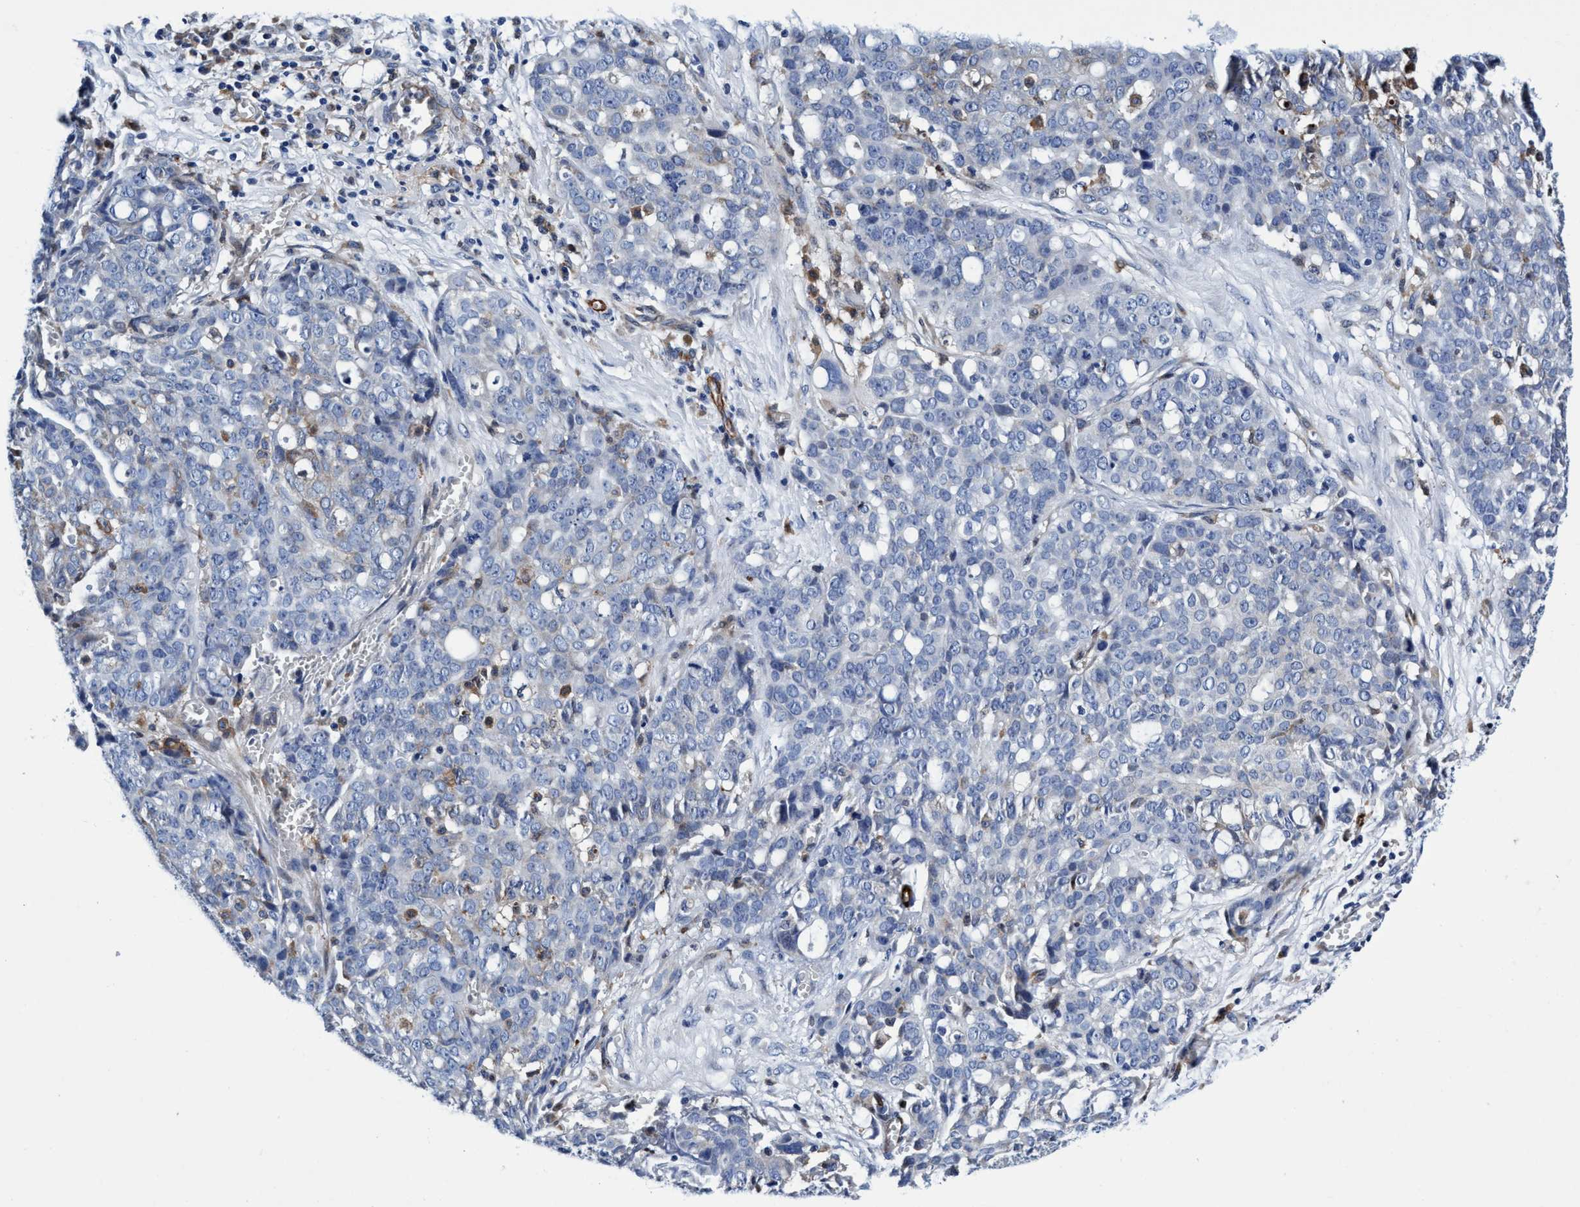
{"staining": {"intensity": "negative", "quantity": "none", "location": "none"}, "tissue": "ovarian cancer", "cell_type": "Tumor cells", "image_type": "cancer", "snomed": [{"axis": "morphology", "description": "Cystadenocarcinoma, serous, NOS"}, {"axis": "topography", "description": "Soft tissue"}, {"axis": "topography", "description": "Ovary"}], "caption": "The immunohistochemistry (IHC) micrograph has no significant positivity in tumor cells of ovarian cancer (serous cystadenocarcinoma) tissue. (DAB (3,3'-diaminobenzidine) immunohistochemistry, high magnification).", "gene": "UBALD2", "patient": {"sex": "female", "age": 57}}